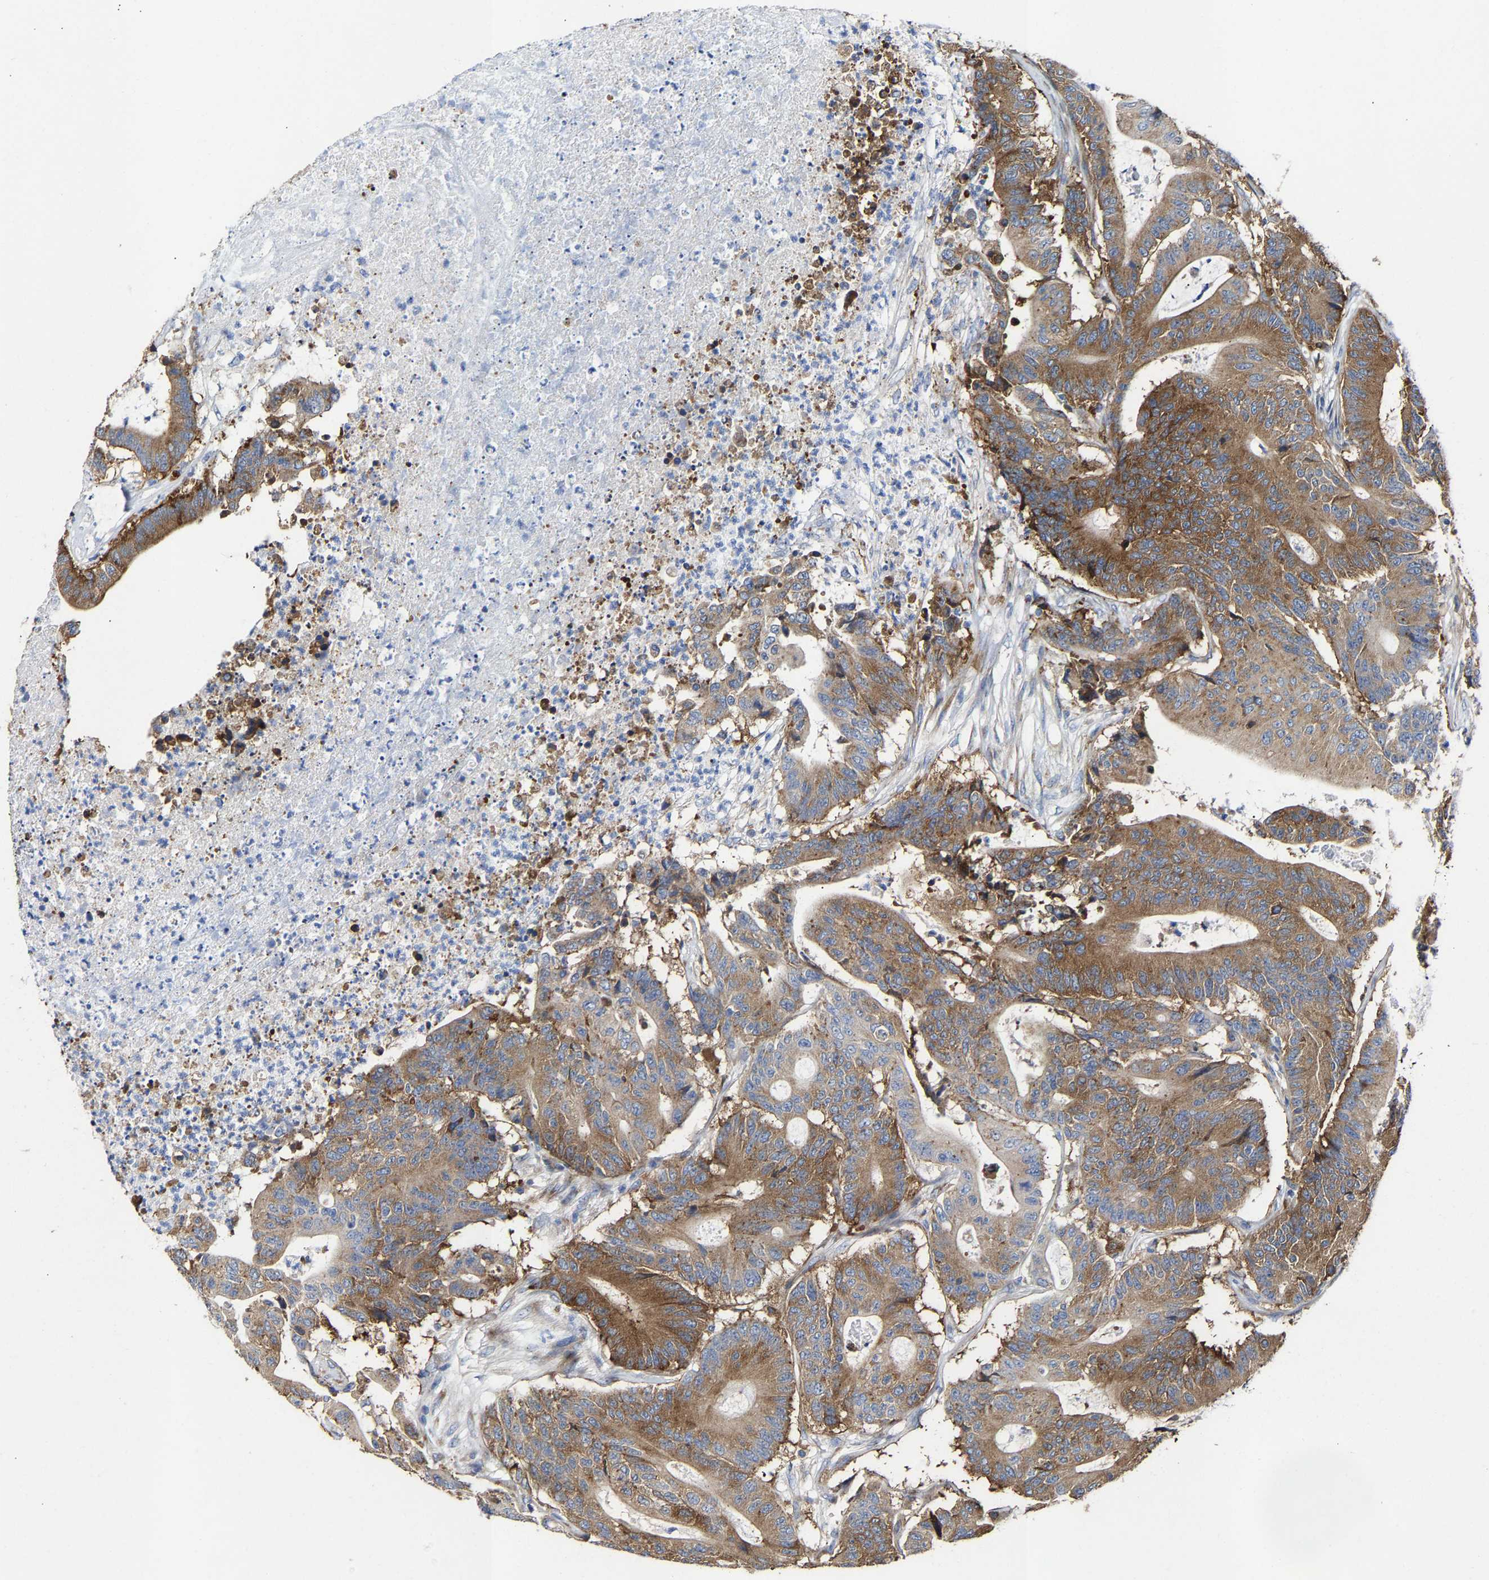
{"staining": {"intensity": "moderate", "quantity": ">75%", "location": "cytoplasmic/membranous"}, "tissue": "colorectal cancer", "cell_type": "Tumor cells", "image_type": "cancer", "snomed": [{"axis": "morphology", "description": "Adenocarcinoma, NOS"}, {"axis": "topography", "description": "Colon"}], "caption": "Immunohistochemistry (IHC) image of human colorectal cancer (adenocarcinoma) stained for a protein (brown), which displays medium levels of moderate cytoplasmic/membranous expression in approximately >75% of tumor cells.", "gene": "PPP1R15A", "patient": {"sex": "female", "age": 84}}